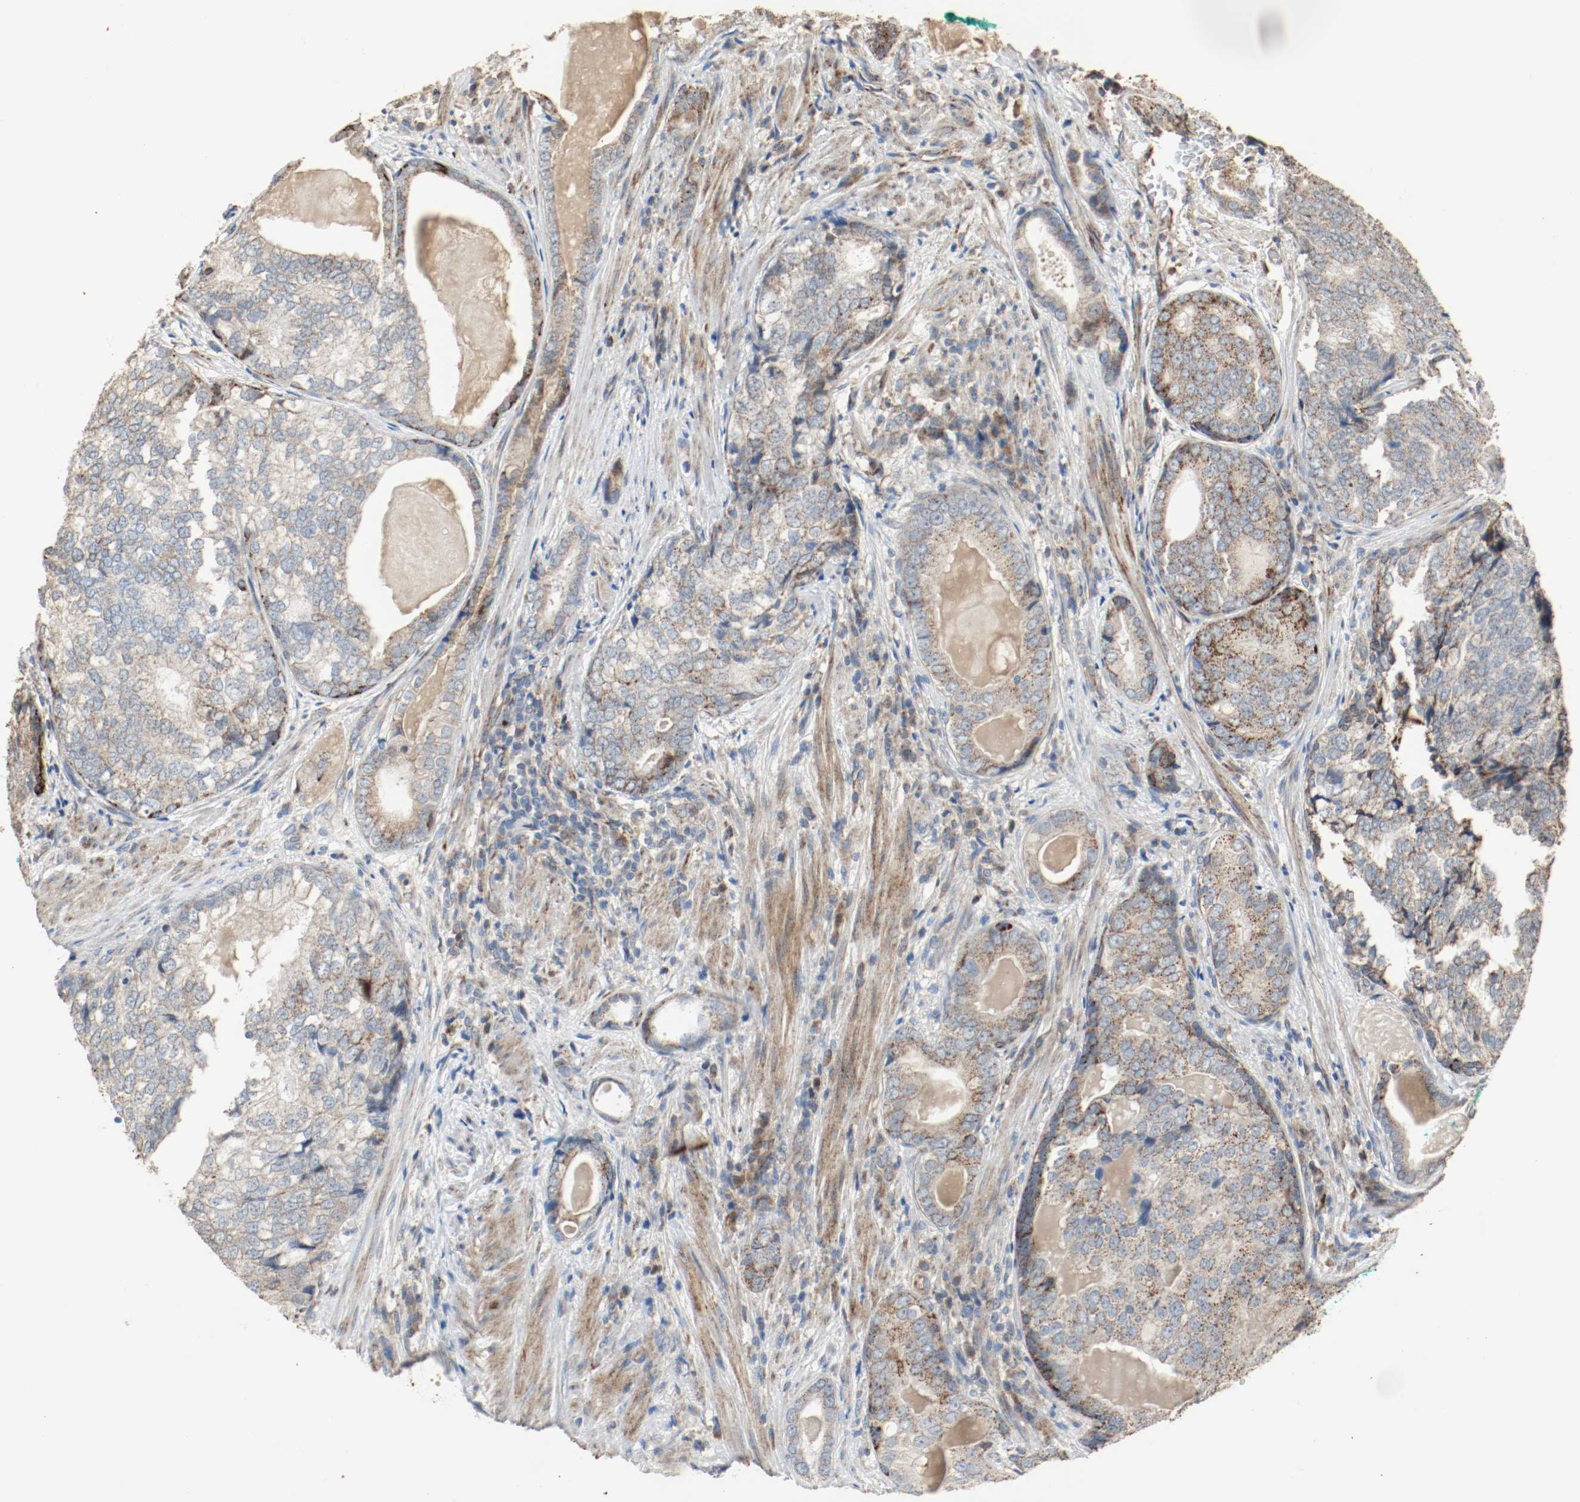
{"staining": {"intensity": "moderate", "quantity": ">75%", "location": "cytoplasmic/membranous"}, "tissue": "prostate cancer", "cell_type": "Tumor cells", "image_type": "cancer", "snomed": [{"axis": "morphology", "description": "Adenocarcinoma, High grade"}, {"axis": "topography", "description": "Prostate"}], "caption": "A photomicrograph of human prostate cancer stained for a protein reveals moderate cytoplasmic/membranous brown staining in tumor cells.", "gene": "ALDH4A1", "patient": {"sex": "male", "age": 66}}